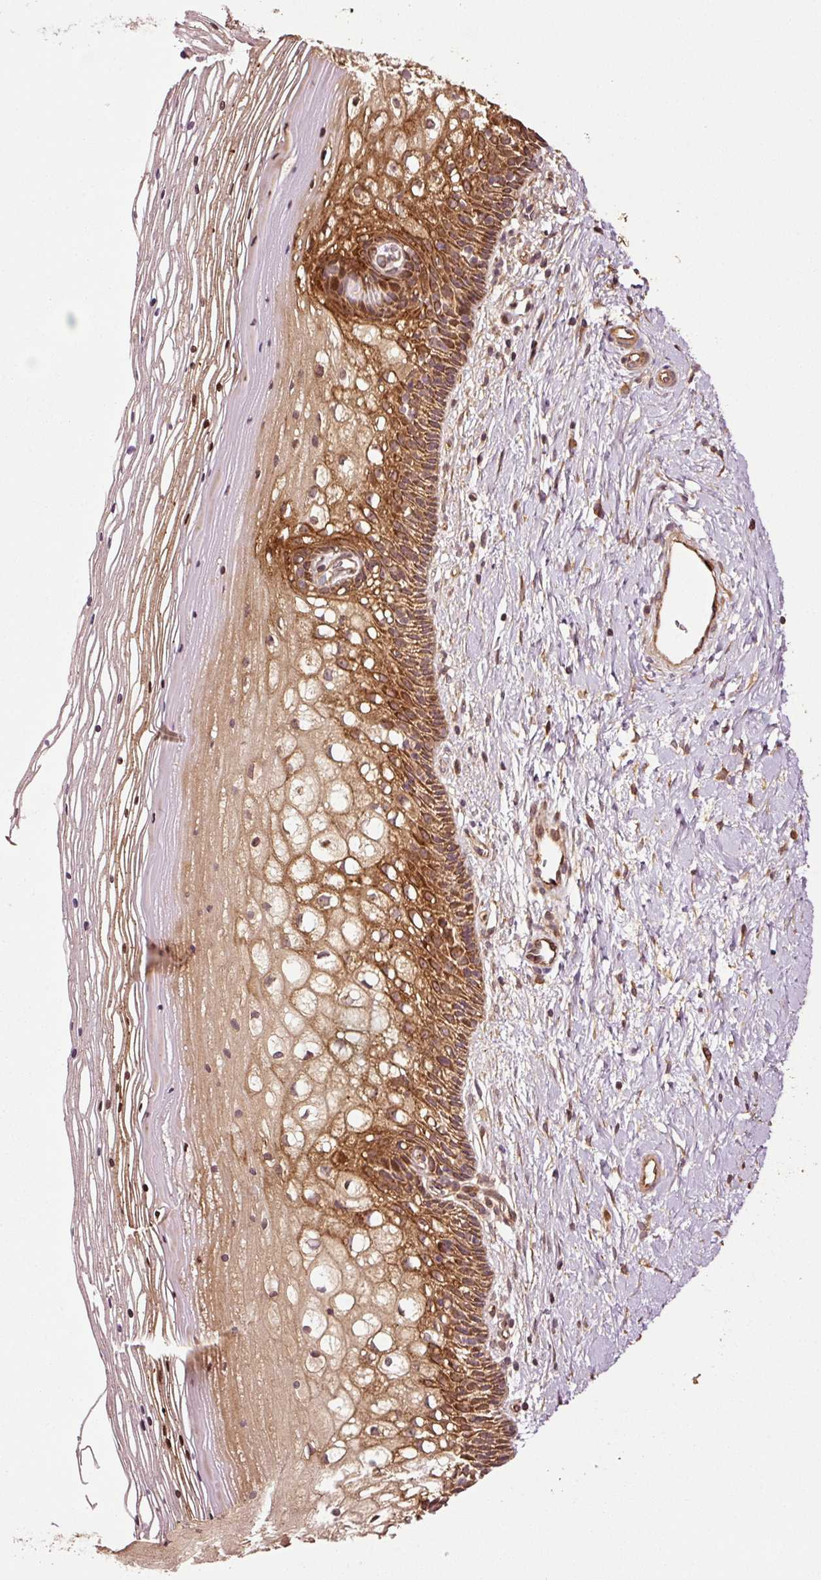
{"staining": {"intensity": "moderate", "quantity": ">75%", "location": "cytoplasmic/membranous"}, "tissue": "cervix", "cell_type": "Glandular cells", "image_type": "normal", "snomed": [{"axis": "morphology", "description": "Normal tissue, NOS"}, {"axis": "topography", "description": "Cervix"}], "caption": "A brown stain labels moderate cytoplasmic/membranous staining of a protein in glandular cells of normal cervix.", "gene": "OXER1", "patient": {"sex": "female", "age": 36}}